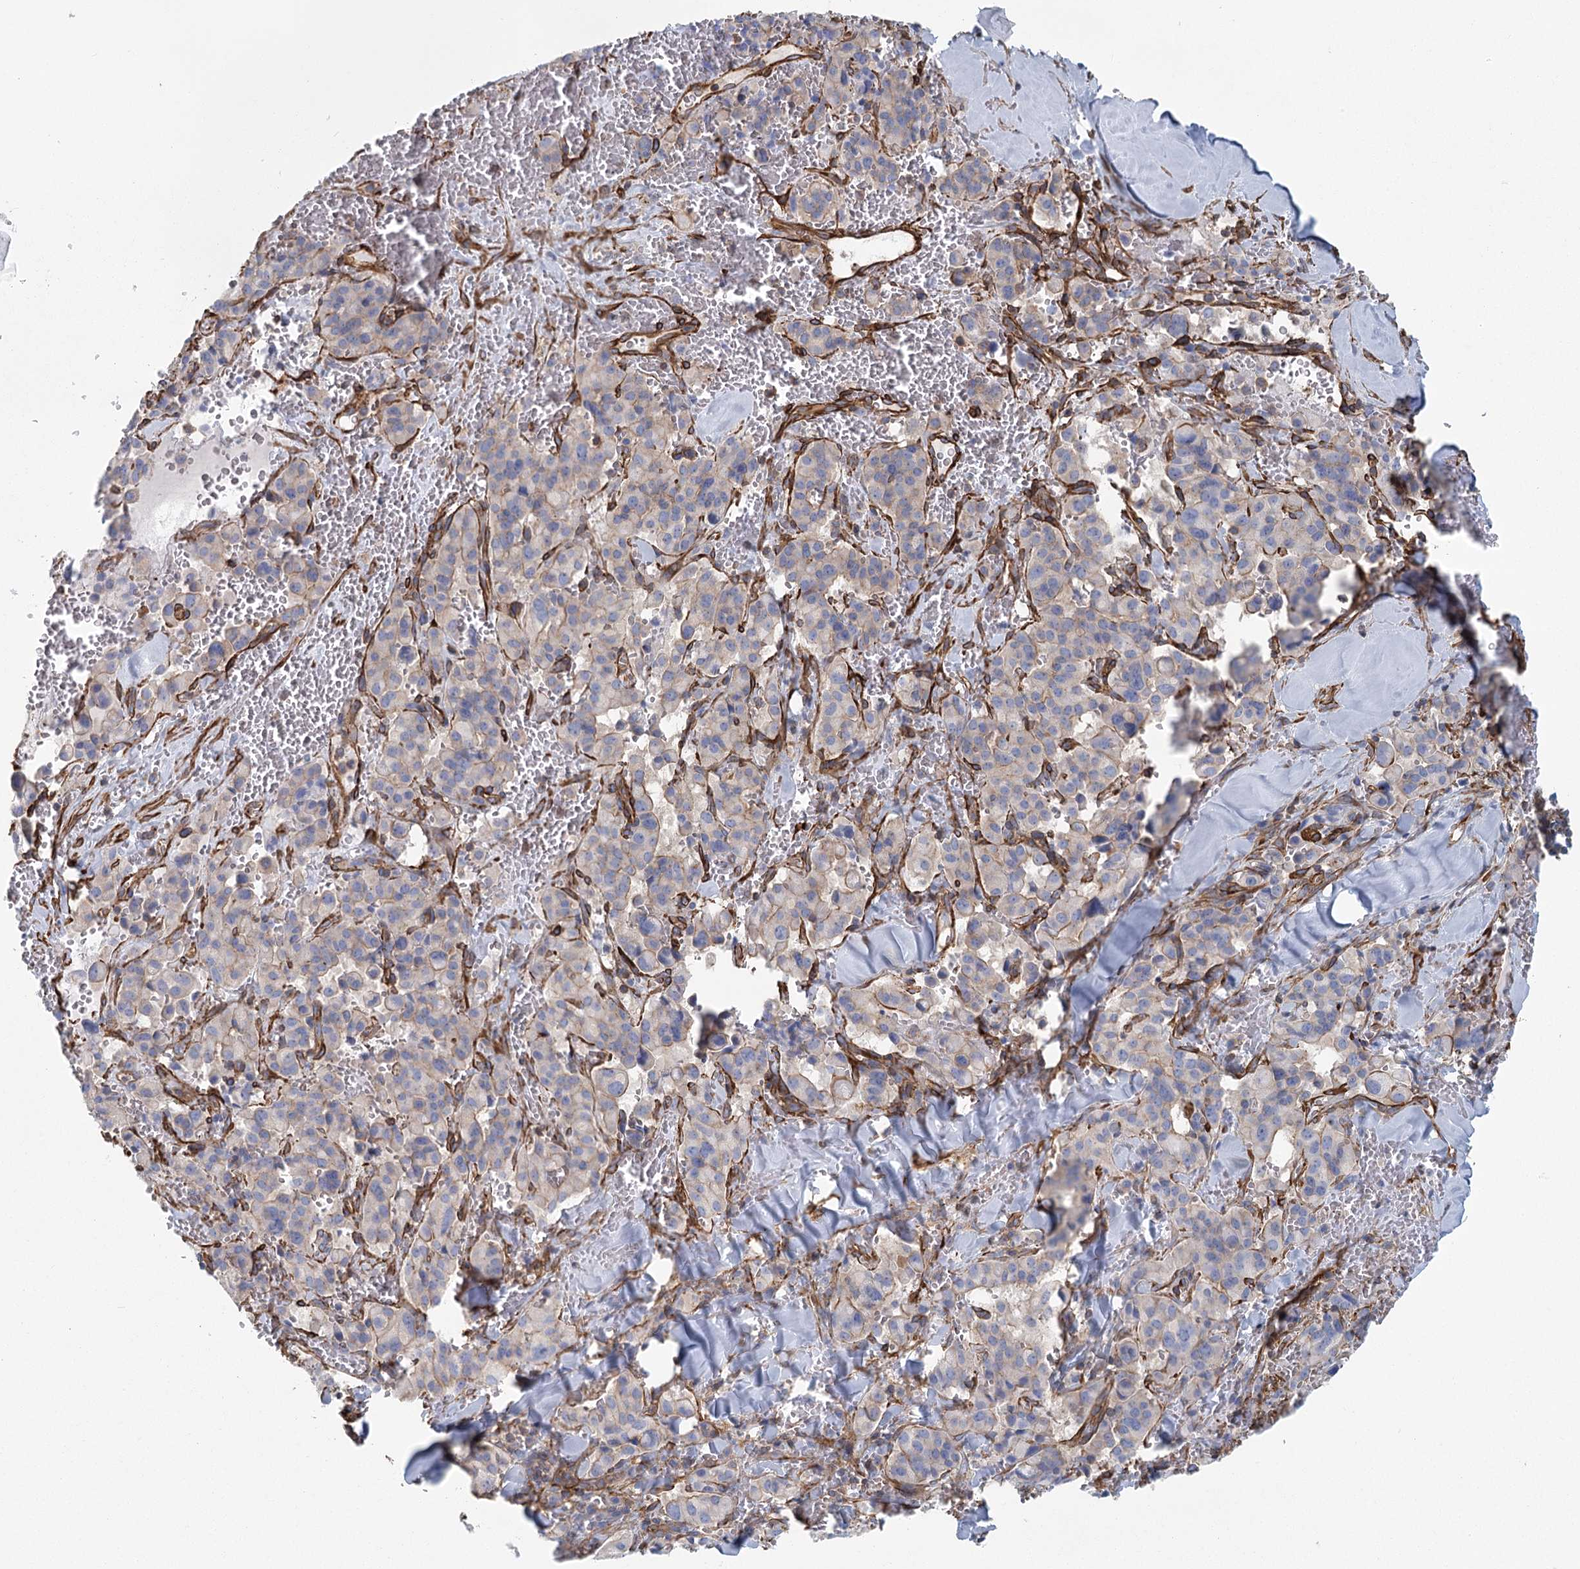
{"staining": {"intensity": "negative", "quantity": "none", "location": "none"}, "tissue": "pancreatic cancer", "cell_type": "Tumor cells", "image_type": "cancer", "snomed": [{"axis": "morphology", "description": "Adenocarcinoma, NOS"}, {"axis": "topography", "description": "Pancreas"}], "caption": "IHC photomicrograph of adenocarcinoma (pancreatic) stained for a protein (brown), which exhibits no staining in tumor cells.", "gene": "IFT46", "patient": {"sex": "male", "age": 65}}